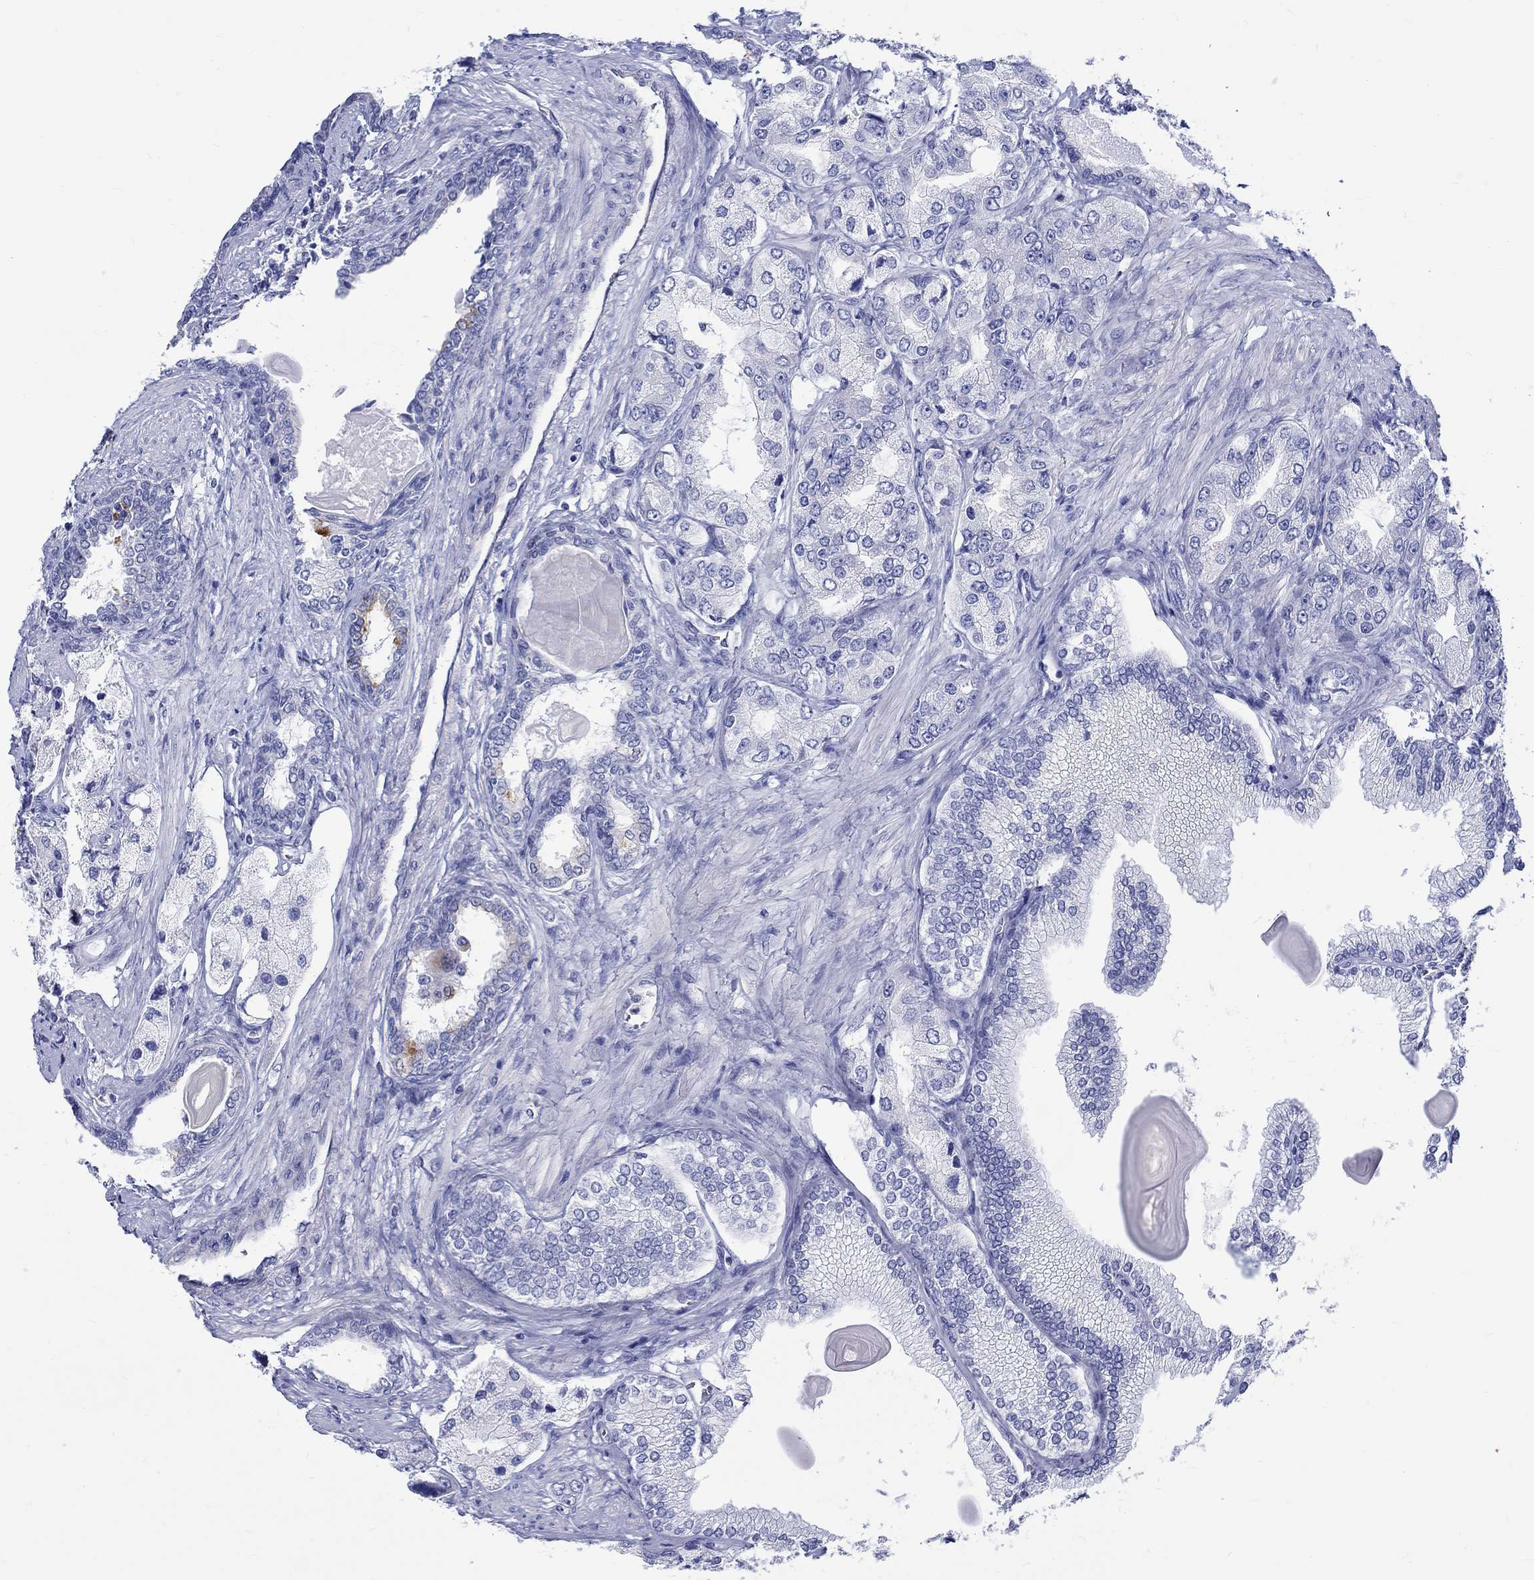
{"staining": {"intensity": "negative", "quantity": "none", "location": "none"}, "tissue": "prostate cancer", "cell_type": "Tumor cells", "image_type": "cancer", "snomed": [{"axis": "morphology", "description": "Adenocarcinoma, Low grade"}, {"axis": "topography", "description": "Prostate"}], "caption": "High magnification brightfield microscopy of prostate adenocarcinoma (low-grade) stained with DAB (brown) and counterstained with hematoxylin (blue): tumor cells show no significant positivity.", "gene": "SH2D7", "patient": {"sex": "male", "age": 69}}